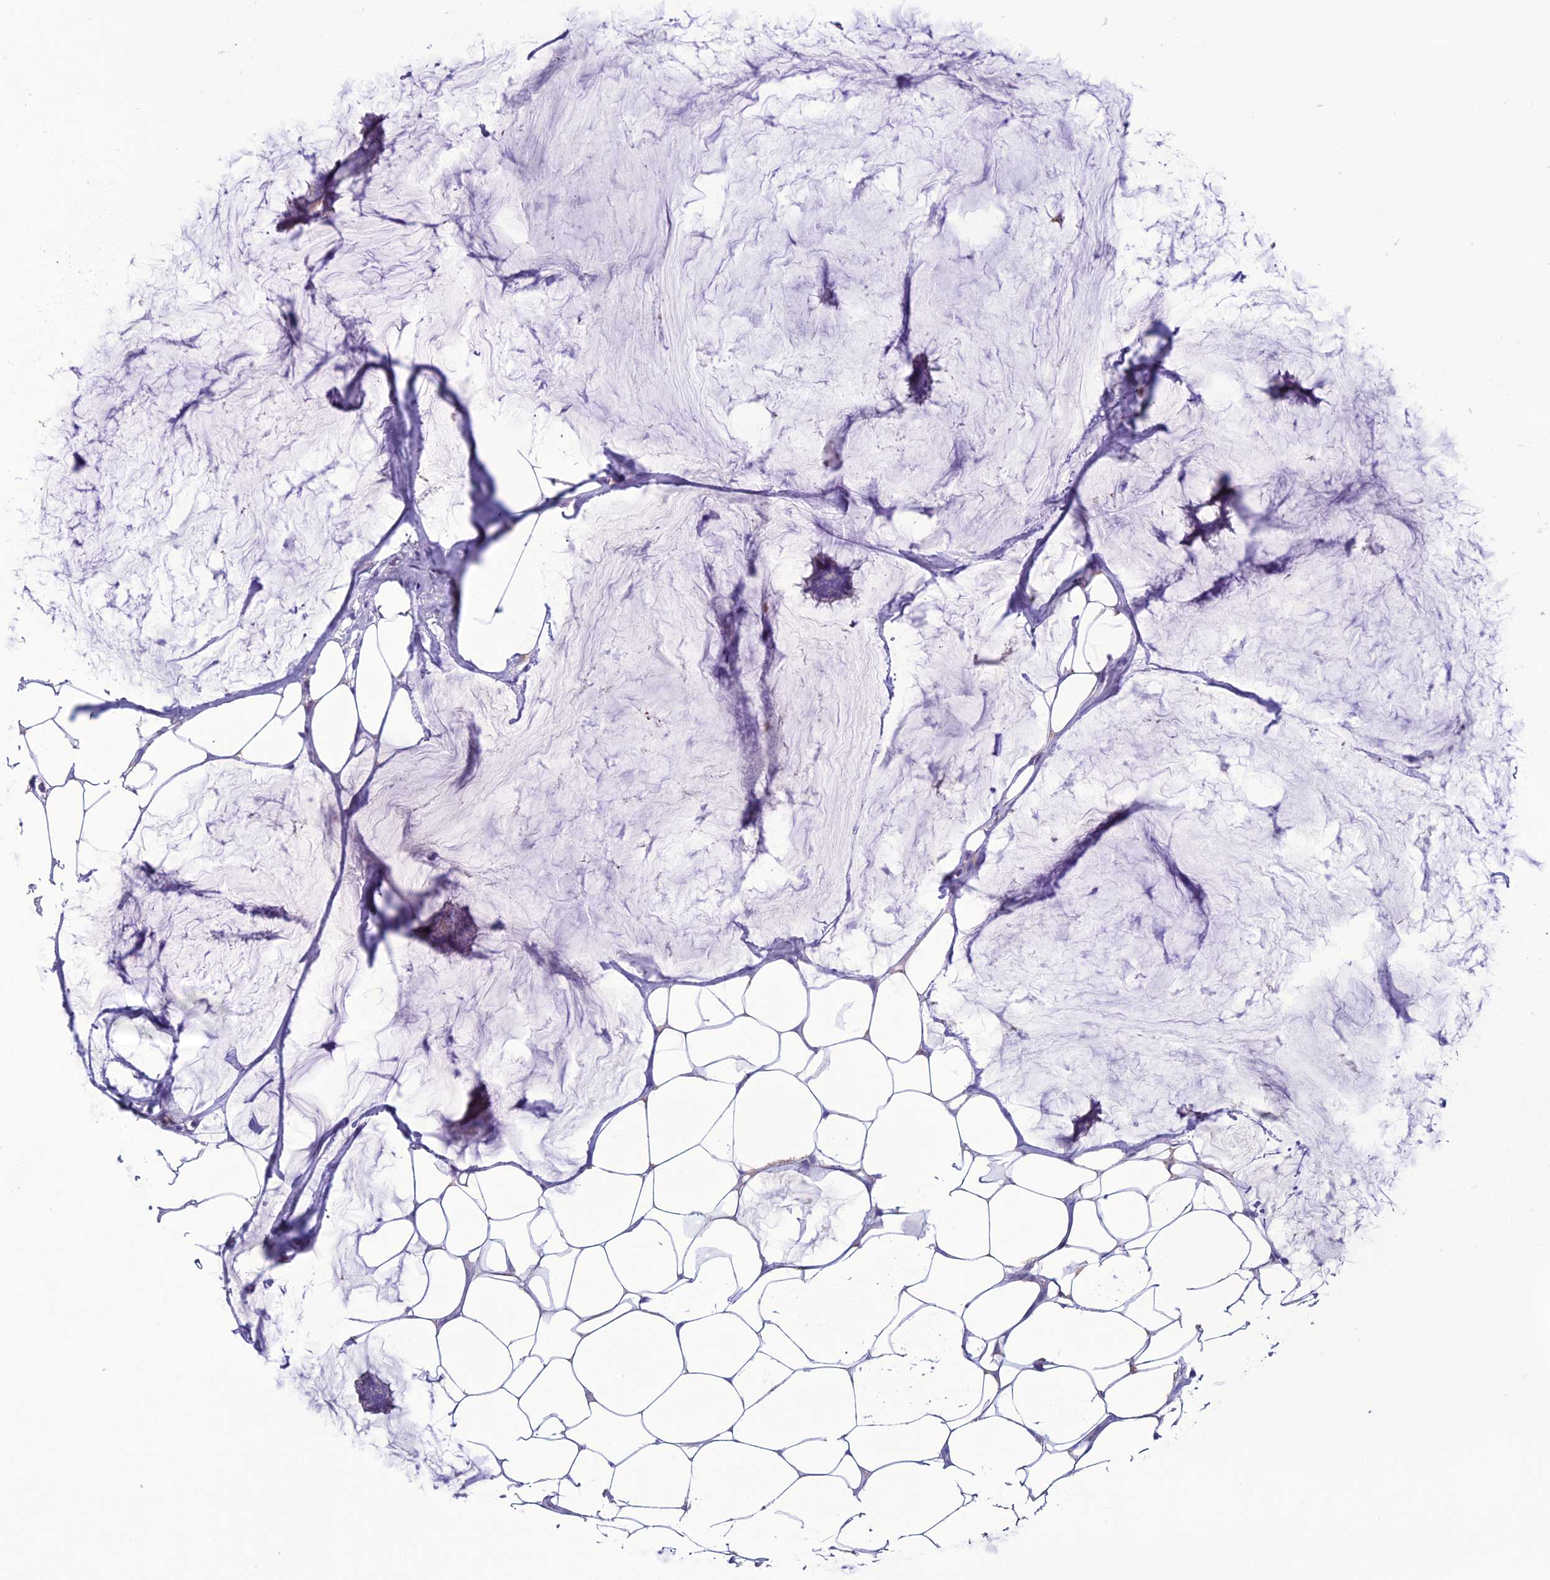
{"staining": {"intensity": "negative", "quantity": "none", "location": "none"}, "tissue": "breast cancer", "cell_type": "Tumor cells", "image_type": "cancer", "snomed": [{"axis": "morphology", "description": "Duct carcinoma"}, {"axis": "topography", "description": "Breast"}], "caption": "DAB (3,3'-diaminobenzidine) immunohistochemical staining of breast cancer shows no significant positivity in tumor cells.", "gene": "C21orf140", "patient": {"sex": "female", "age": 93}}